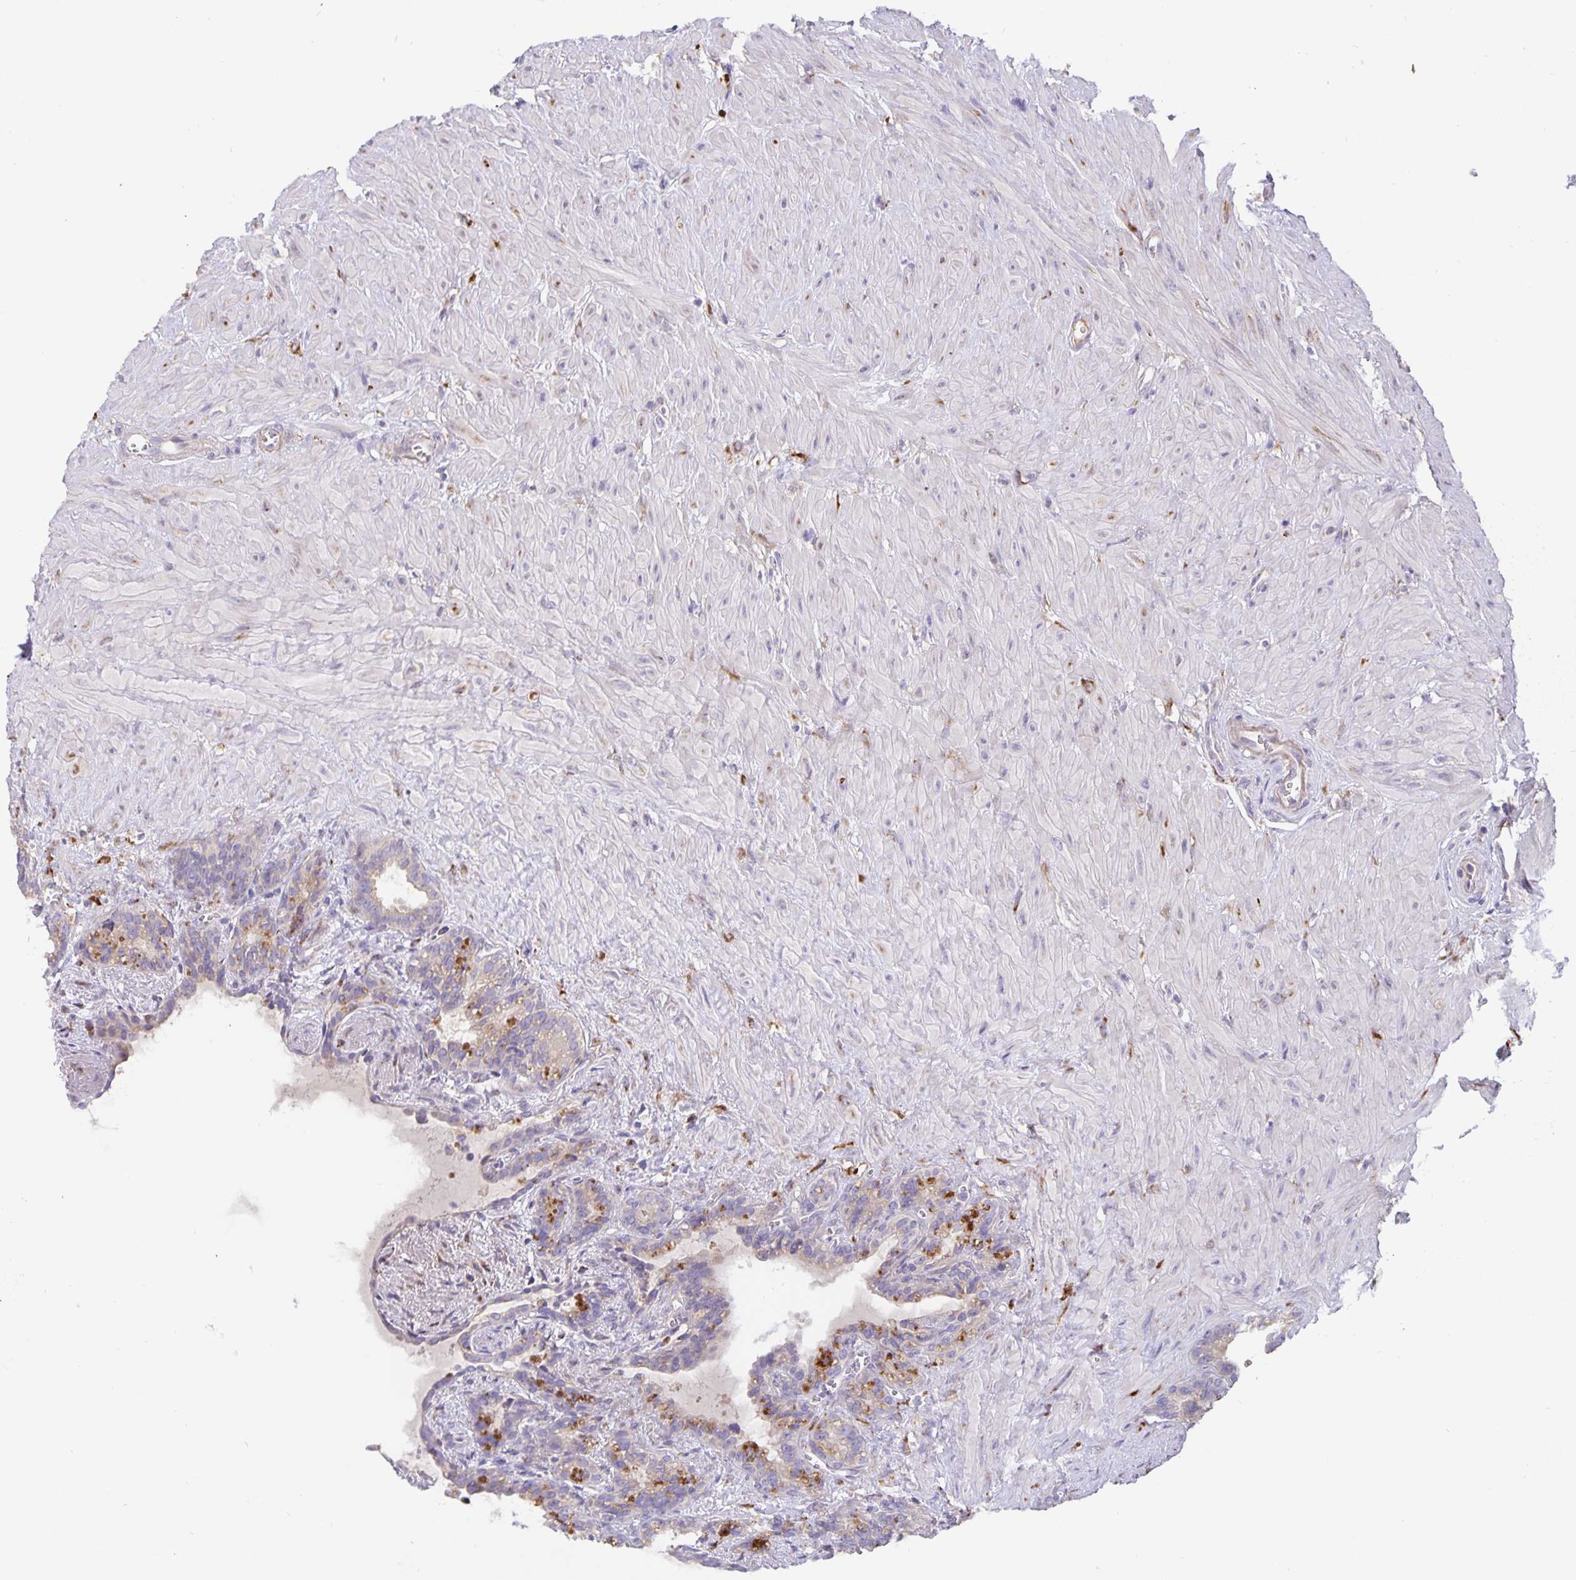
{"staining": {"intensity": "negative", "quantity": "none", "location": "none"}, "tissue": "seminal vesicle", "cell_type": "Glandular cells", "image_type": "normal", "snomed": [{"axis": "morphology", "description": "Normal tissue, NOS"}, {"axis": "topography", "description": "Seminal veicle"}], "caption": "This is an IHC micrograph of benign seminal vesicle. There is no staining in glandular cells.", "gene": "EML6", "patient": {"sex": "male", "age": 76}}